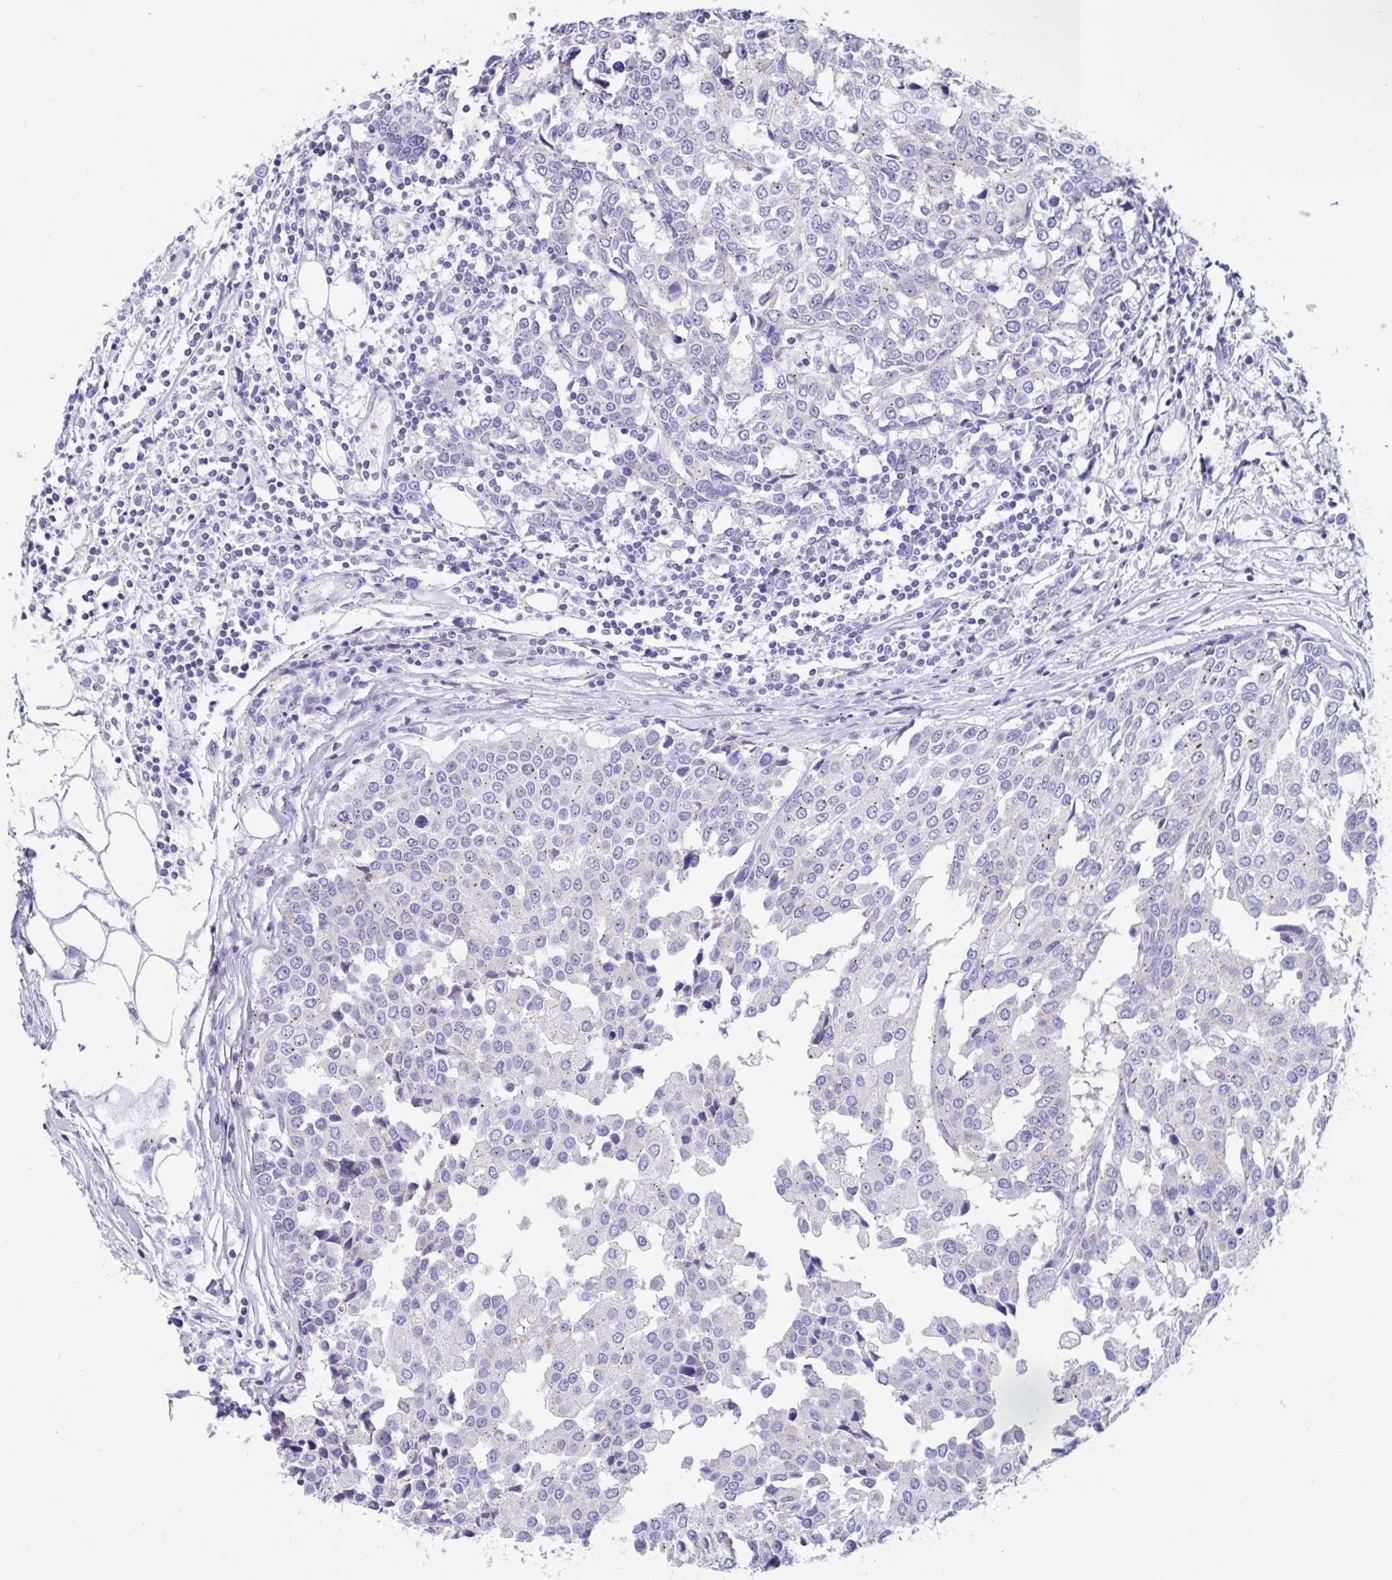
{"staining": {"intensity": "weak", "quantity": "<25%", "location": "cytoplasmic/membranous"}, "tissue": "breast cancer", "cell_type": "Tumor cells", "image_type": "cancer", "snomed": [{"axis": "morphology", "description": "Duct carcinoma"}, {"axis": "topography", "description": "Breast"}], "caption": "DAB immunohistochemical staining of human breast cancer (infiltrating ductal carcinoma) displays no significant staining in tumor cells.", "gene": "RNASE3", "patient": {"sex": "female", "age": 80}}